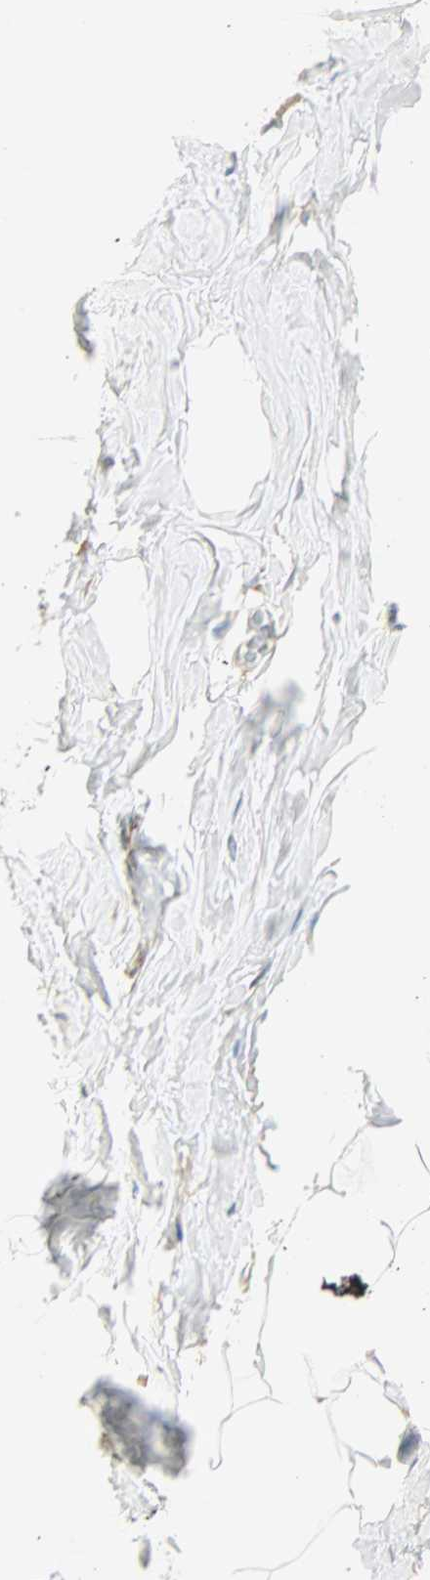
{"staining": {"intensity": "negative", "quantity": "none", "location": "none"}, "tissue": "adipose tissue", "cell_type": "Adipocytes", "image_type": "normal", "snomed": [{"axis": "morphology", "description": "Normal tissue, NOS"}, {"axis": "topography", "description": "Breast"}, {"axis": "topography", "description": "Adipose tissue"}], "caption": "Immunohistochemical staining of normal human adipose tissue displays no significant expression in adipocytes. The staining is performed using DAB (3,3'-diaminobenzidine) brown chromogen with nuclei counter-stained in using hematoxylin.", "gene": "FMNL1", "patient": {"sex": "female", "age": 25}}